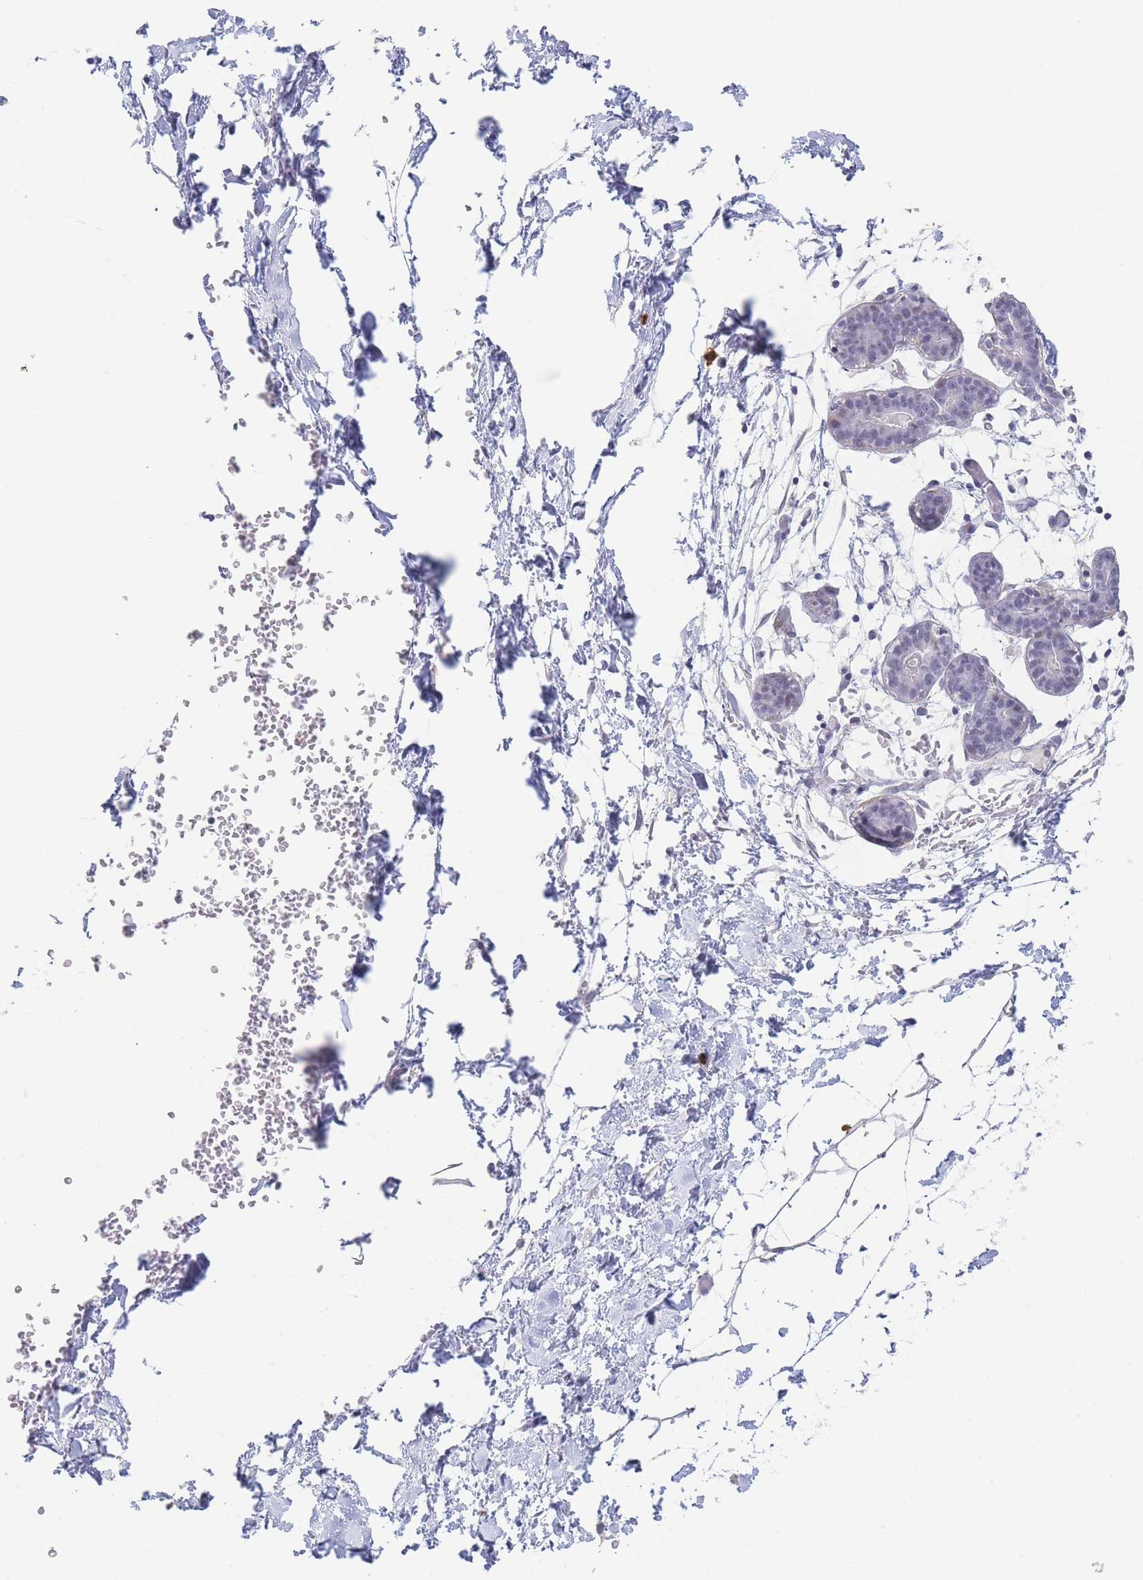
{"staining": {"intensity": "negative", "quantity": "none", "location": "none"}, "tissue": "breast", "cell_type": "Adipocytes", "image_type": "normal", "snomed": [{"axis": "morphology", "description": "Normal tissue, NOS"}, {"axis": "topography", "description": "Breast"}], "caption": "IHC photomicrograph of benign breast stained for a protein (brown), which displays no staining in adipocytes.", "gene": "ASAP3", "patient": {"sex": "female", "age": 27}}